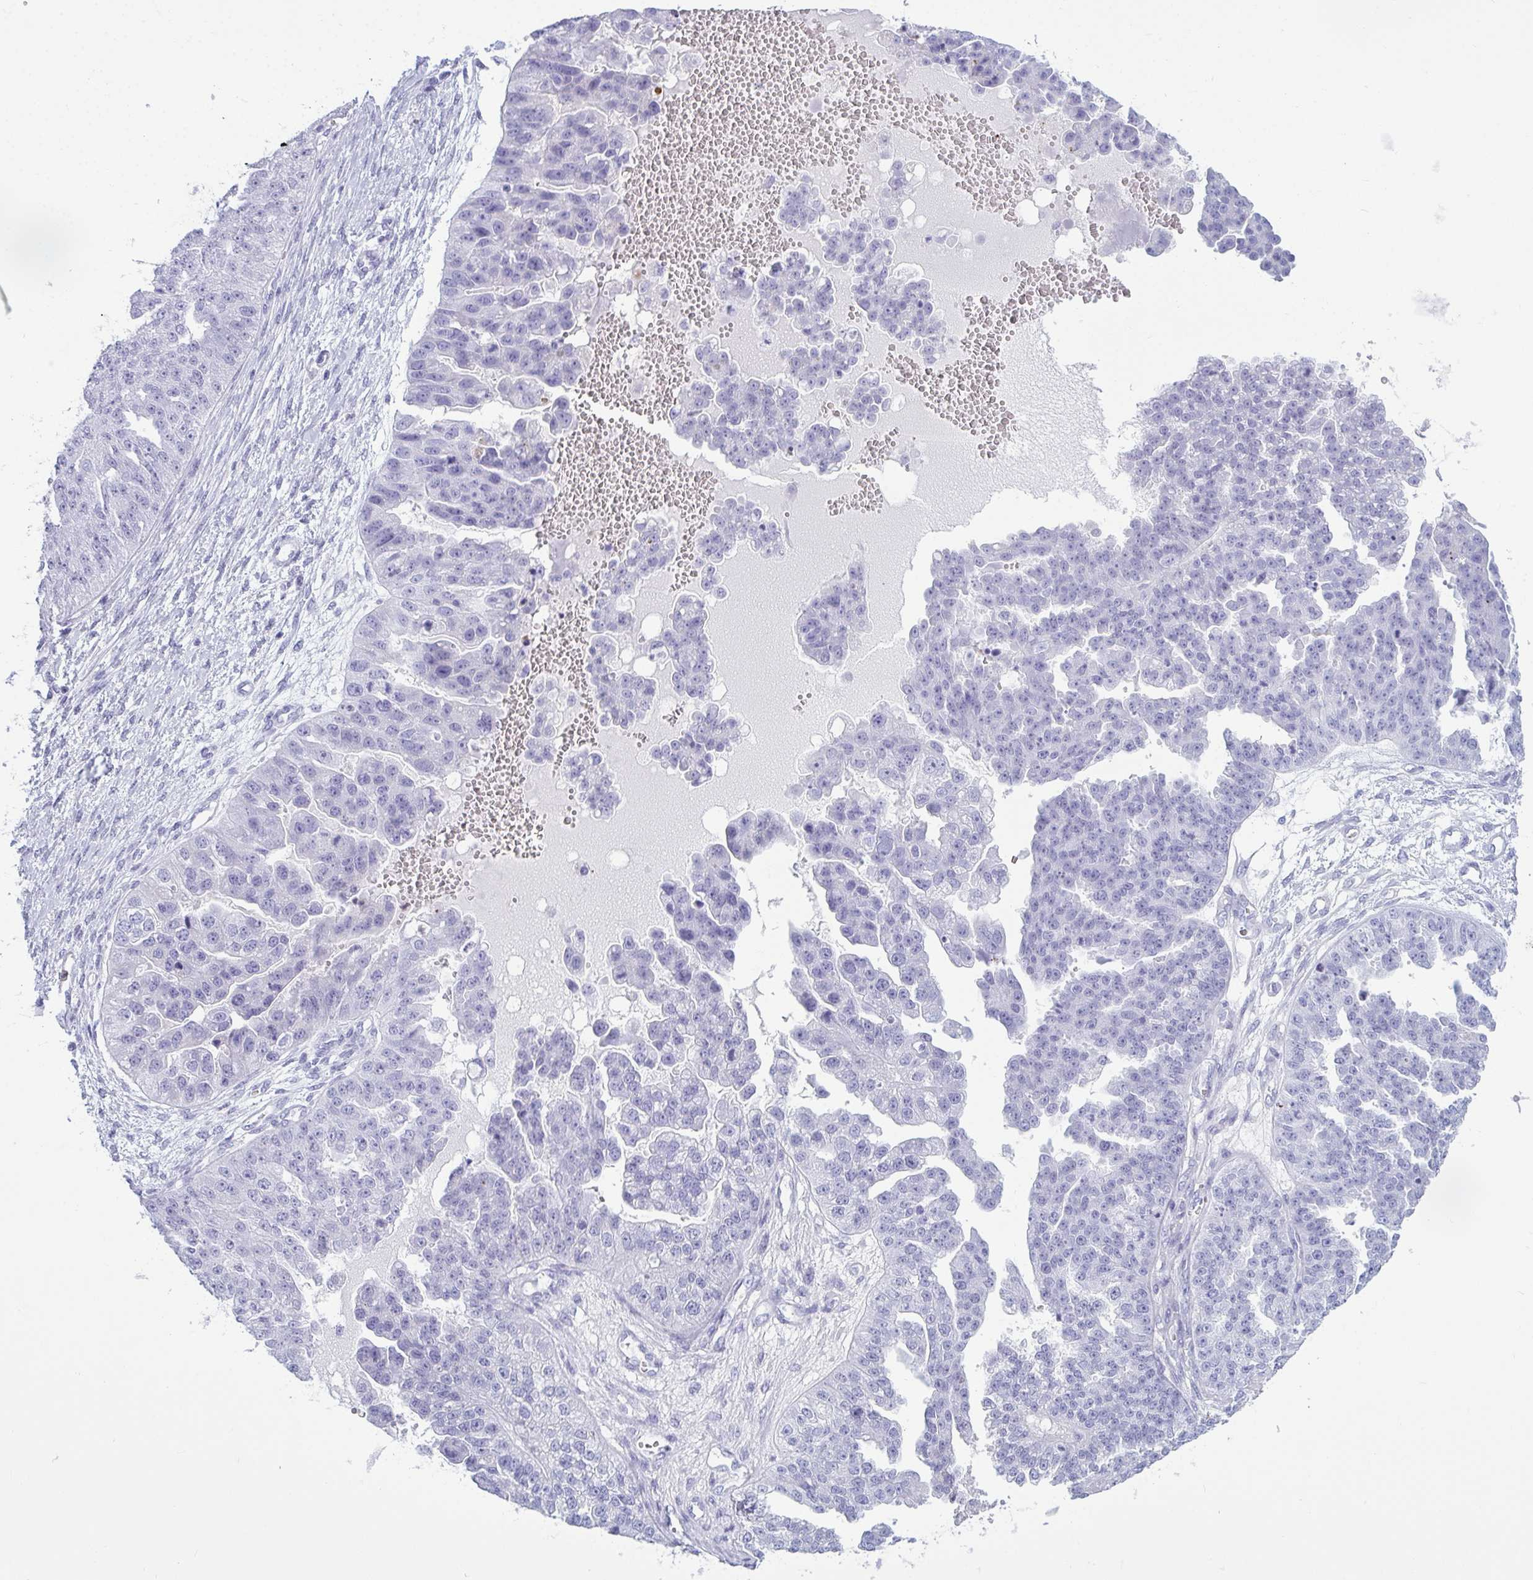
{"staining": {"intensity": "negative", "quantity": "none", "location": "none"}, "tissue": "ovarian cancer", "cell_type": "Tumor cells", "image_type": "cancer", "snomed": [{"axis": "morphology", "description": "Cystadenocarcinoma, serous, NOS"}, {"axis": "topography", "description": "Ovary"}], "caption": "DAB immunohistochemical staining of ovarian cancer displays no significant expression in tumor cells.", "gene": "ARHGAP42", "patient": {"sex": "female", "age": 58}}